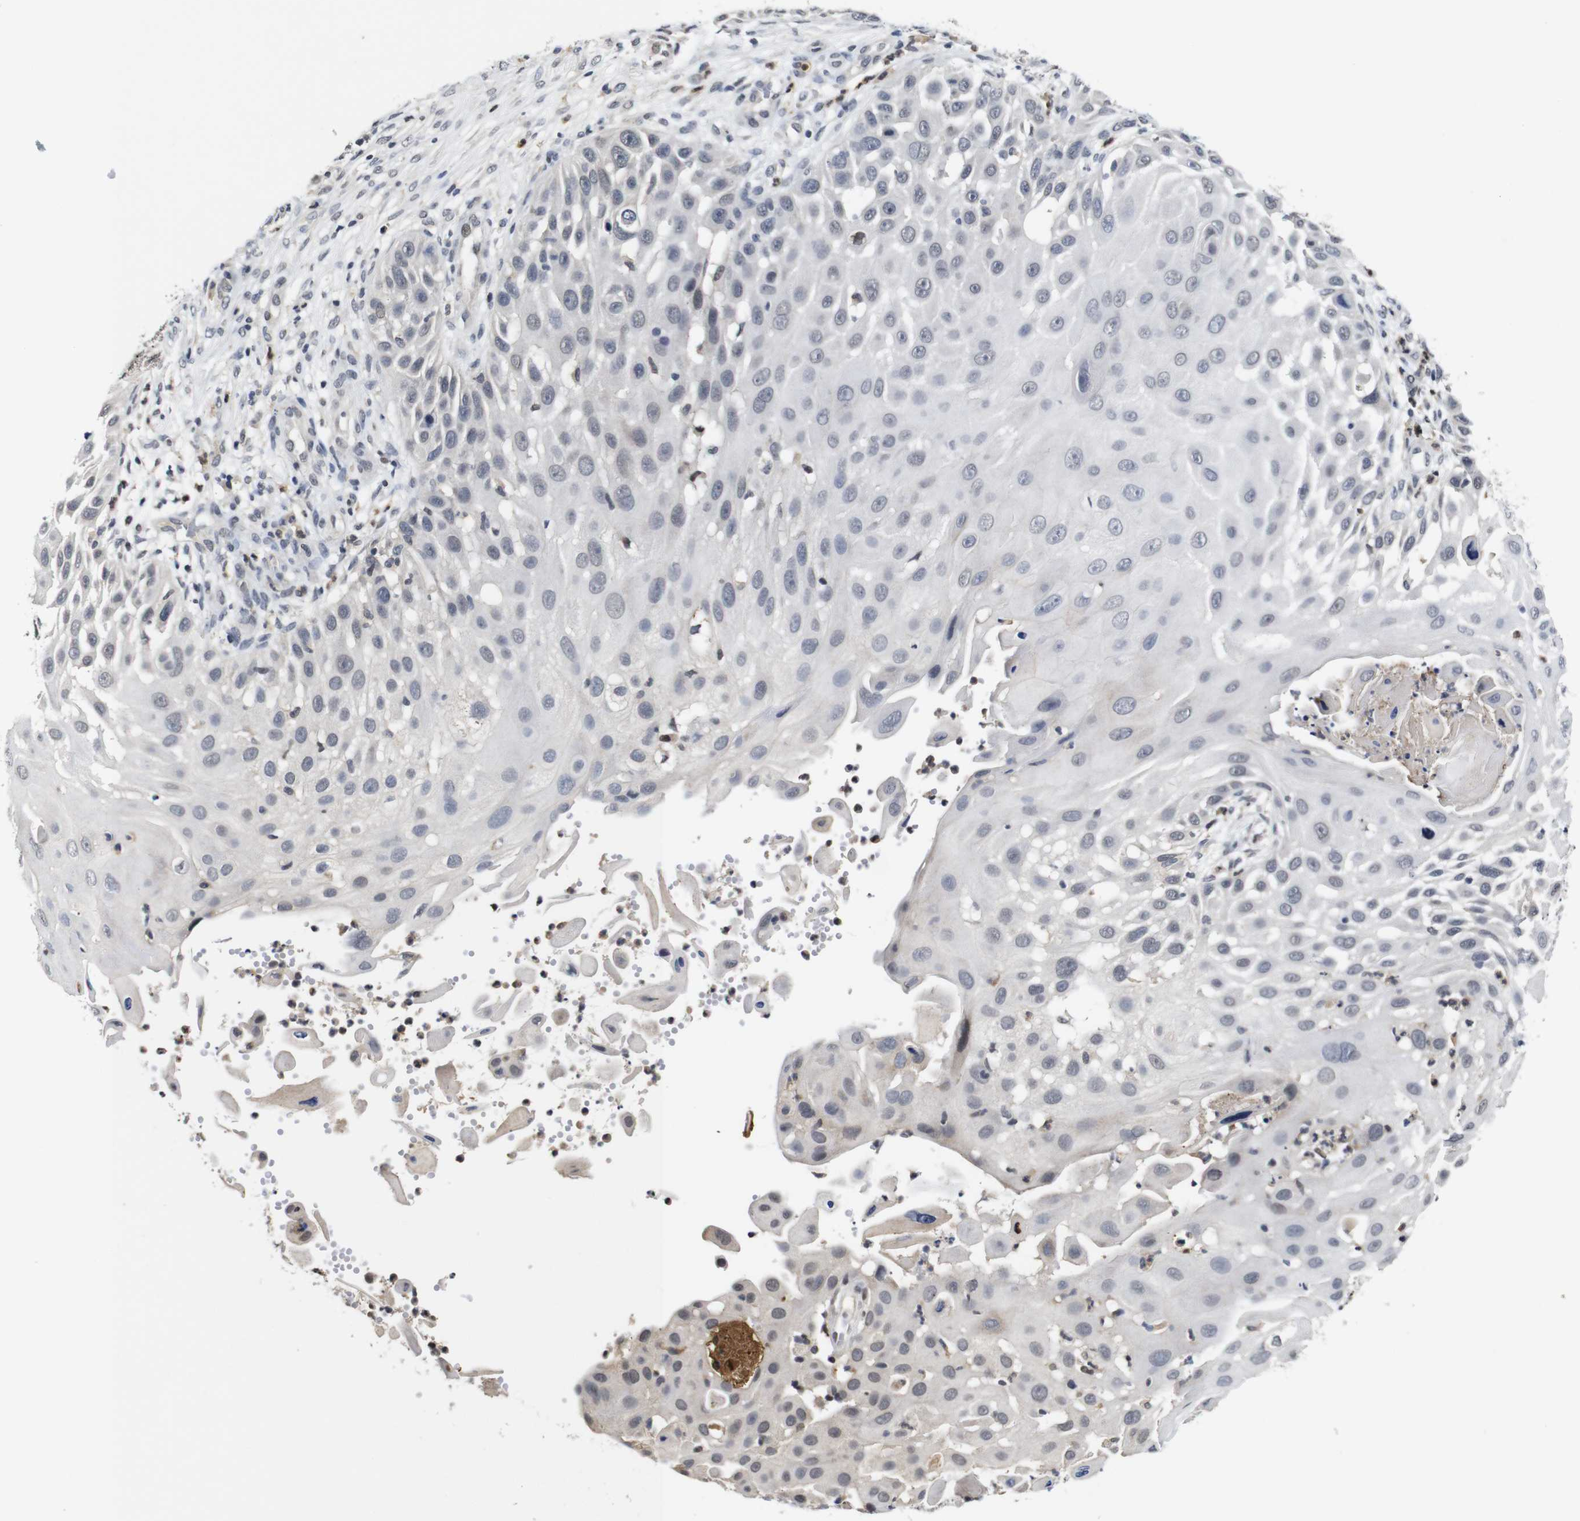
{"staining": {"intensity": "negative", "quantity": "none", "location": "none"}, "tissue": "skin cancer", "cell_type": "Tumor cells", "image_type": "cancer", "snomed": [{"axis": "morphology", "description": "Squamous cell carcinoma, NOS"}, {"axis": "topography", "description": "Skin"}], "caption": "The photomicrograph reveals no significant positivity in tumor cells of skin cancer.", "gene": "NTRK3", "patient": {"sex": "female", "age": 44}}